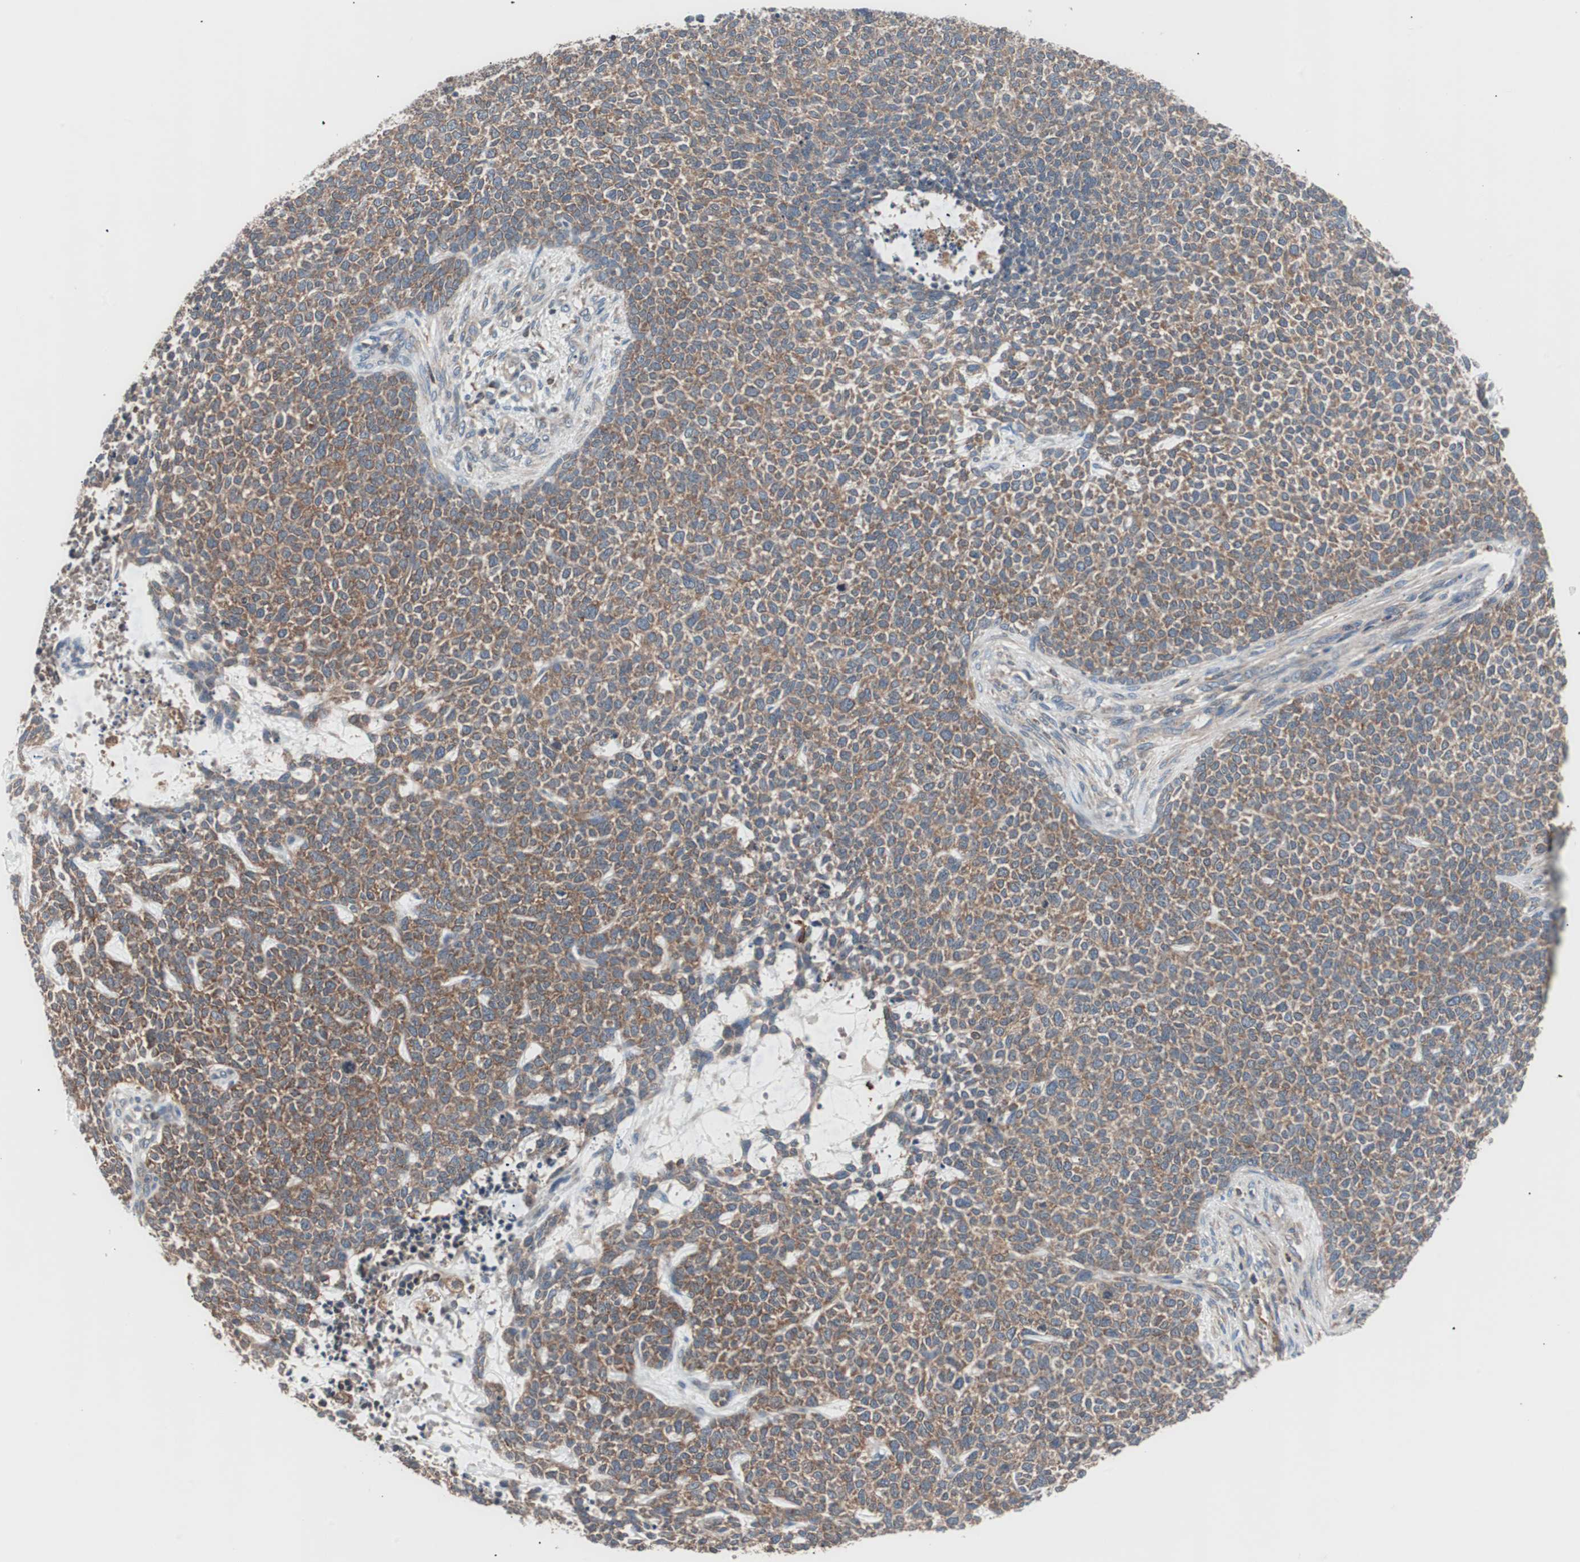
{"staining": {"intensity": "moderate", "quantity": ">75%", "location": "cytoplasmic/membranous"}, "tissue": "skin cancer", "cell_type": "Tumor cells", "image_type": "cancer", "snomed": [{"axis": "morphology", "description": "Basal cell carcinoma"}, {"axis": "topography", "description": "Skin"}], "caption": "An image of human skin cancer stained for a protein reveals moderate cytoplasmic/membranous brown staining in tumor cells. (DAB = brown stain, brightfield microscopy at high magnification).", "gene": "PIK3R1", "patient": {"sex": "female", "age": 84}}